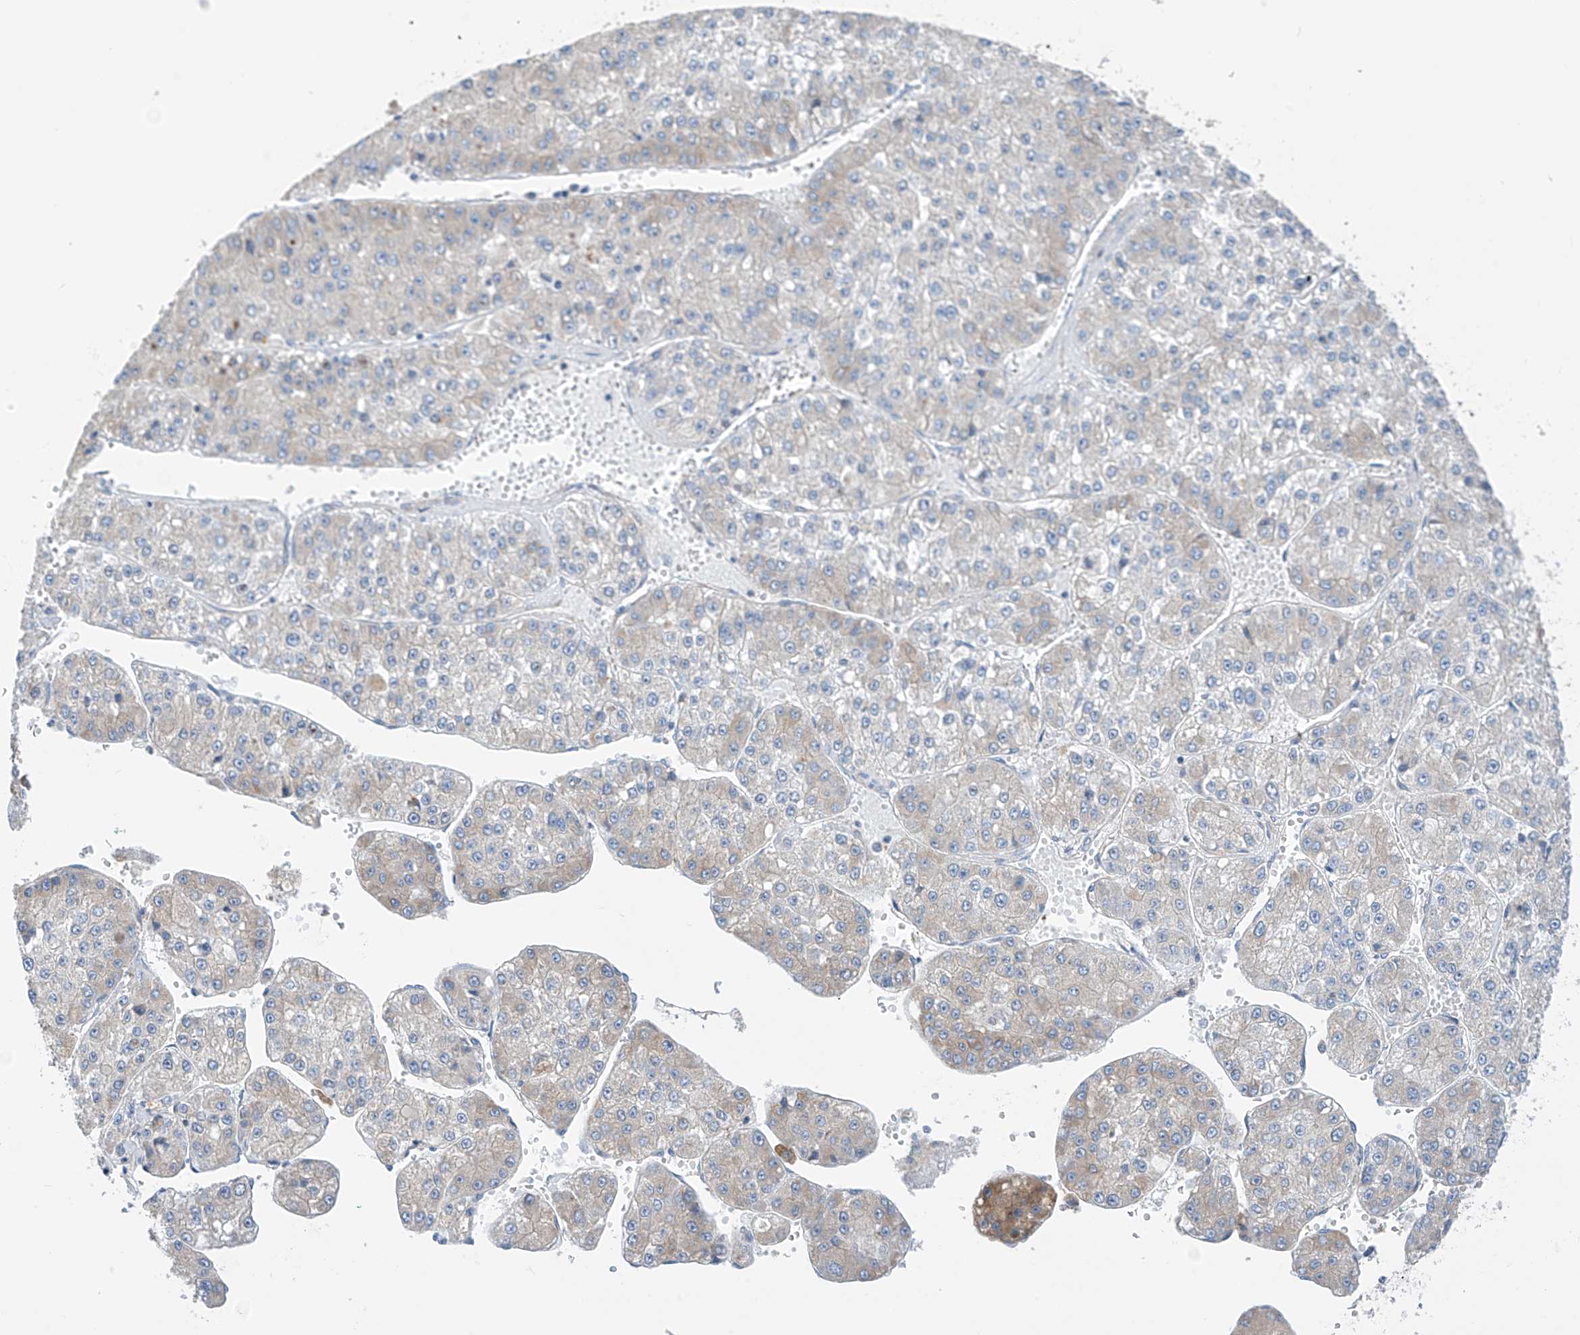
{"staining": {"intensity": "negative", "quantity": "none", "location": "none"}, "tissue": "liver cancer", "cell_type": "Tumor cells", "image_type": "cancer", "snomed": [{"axis": "morphology", "description": "Carcinoma, Hepatocellular, NOS"}, {"axis": "topography", "description": "Liver"}], "caption": "This histopathology image is of liver cancer (hepatocellular carcinoma) stained with IHC to label a protein in brown with the nuclei are counter-stained blue. There is no staining in tumor cells. Nuclei are stained in blue.", "gene": "REC8", "patient": {"sex": "female", "age": 73}}